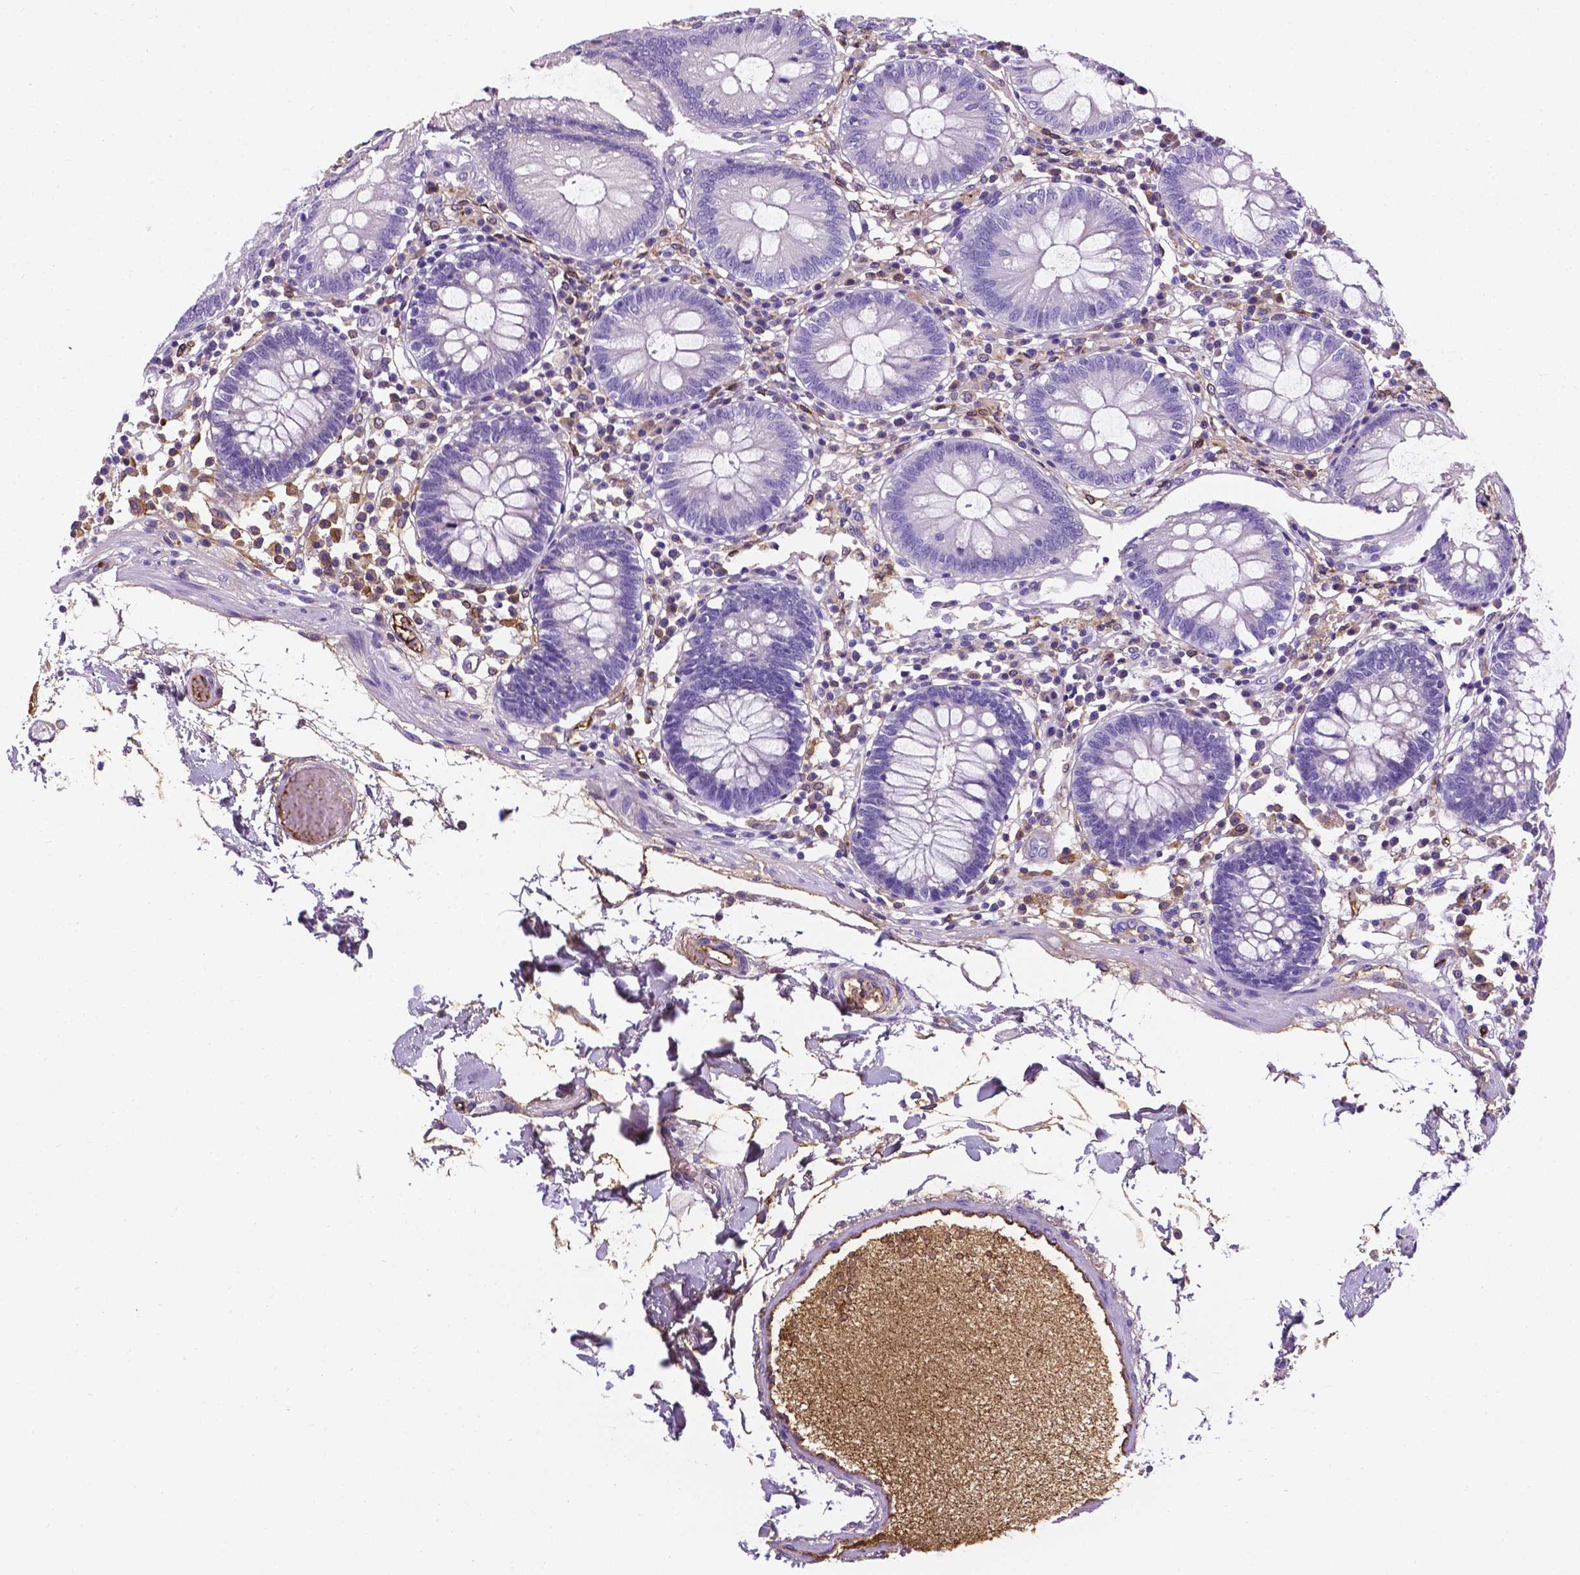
{"staining": {"intensity": "strong", "quantity": ">75%", "location": "cytoplasmic/membranous"}, "tissue": "colon", "cell_type": "Endothelial cells", "image_type": "normal", "snomed": [{"axis": "morphology", "description": "Normal tissue, NOS"}, {"axis": "morphology", "description": "Adenocarcinoma, NOS"}, {"axis": "topography", "description": "Colon"}], "caption": "This is a histology image of immunohistochemistry staining of unremarkable colon, which shows strong expression in the cytoplasmic/membranous of endothelial cells.", "gene": "APOE", "patient": {"sex": "male", "age": 83}}